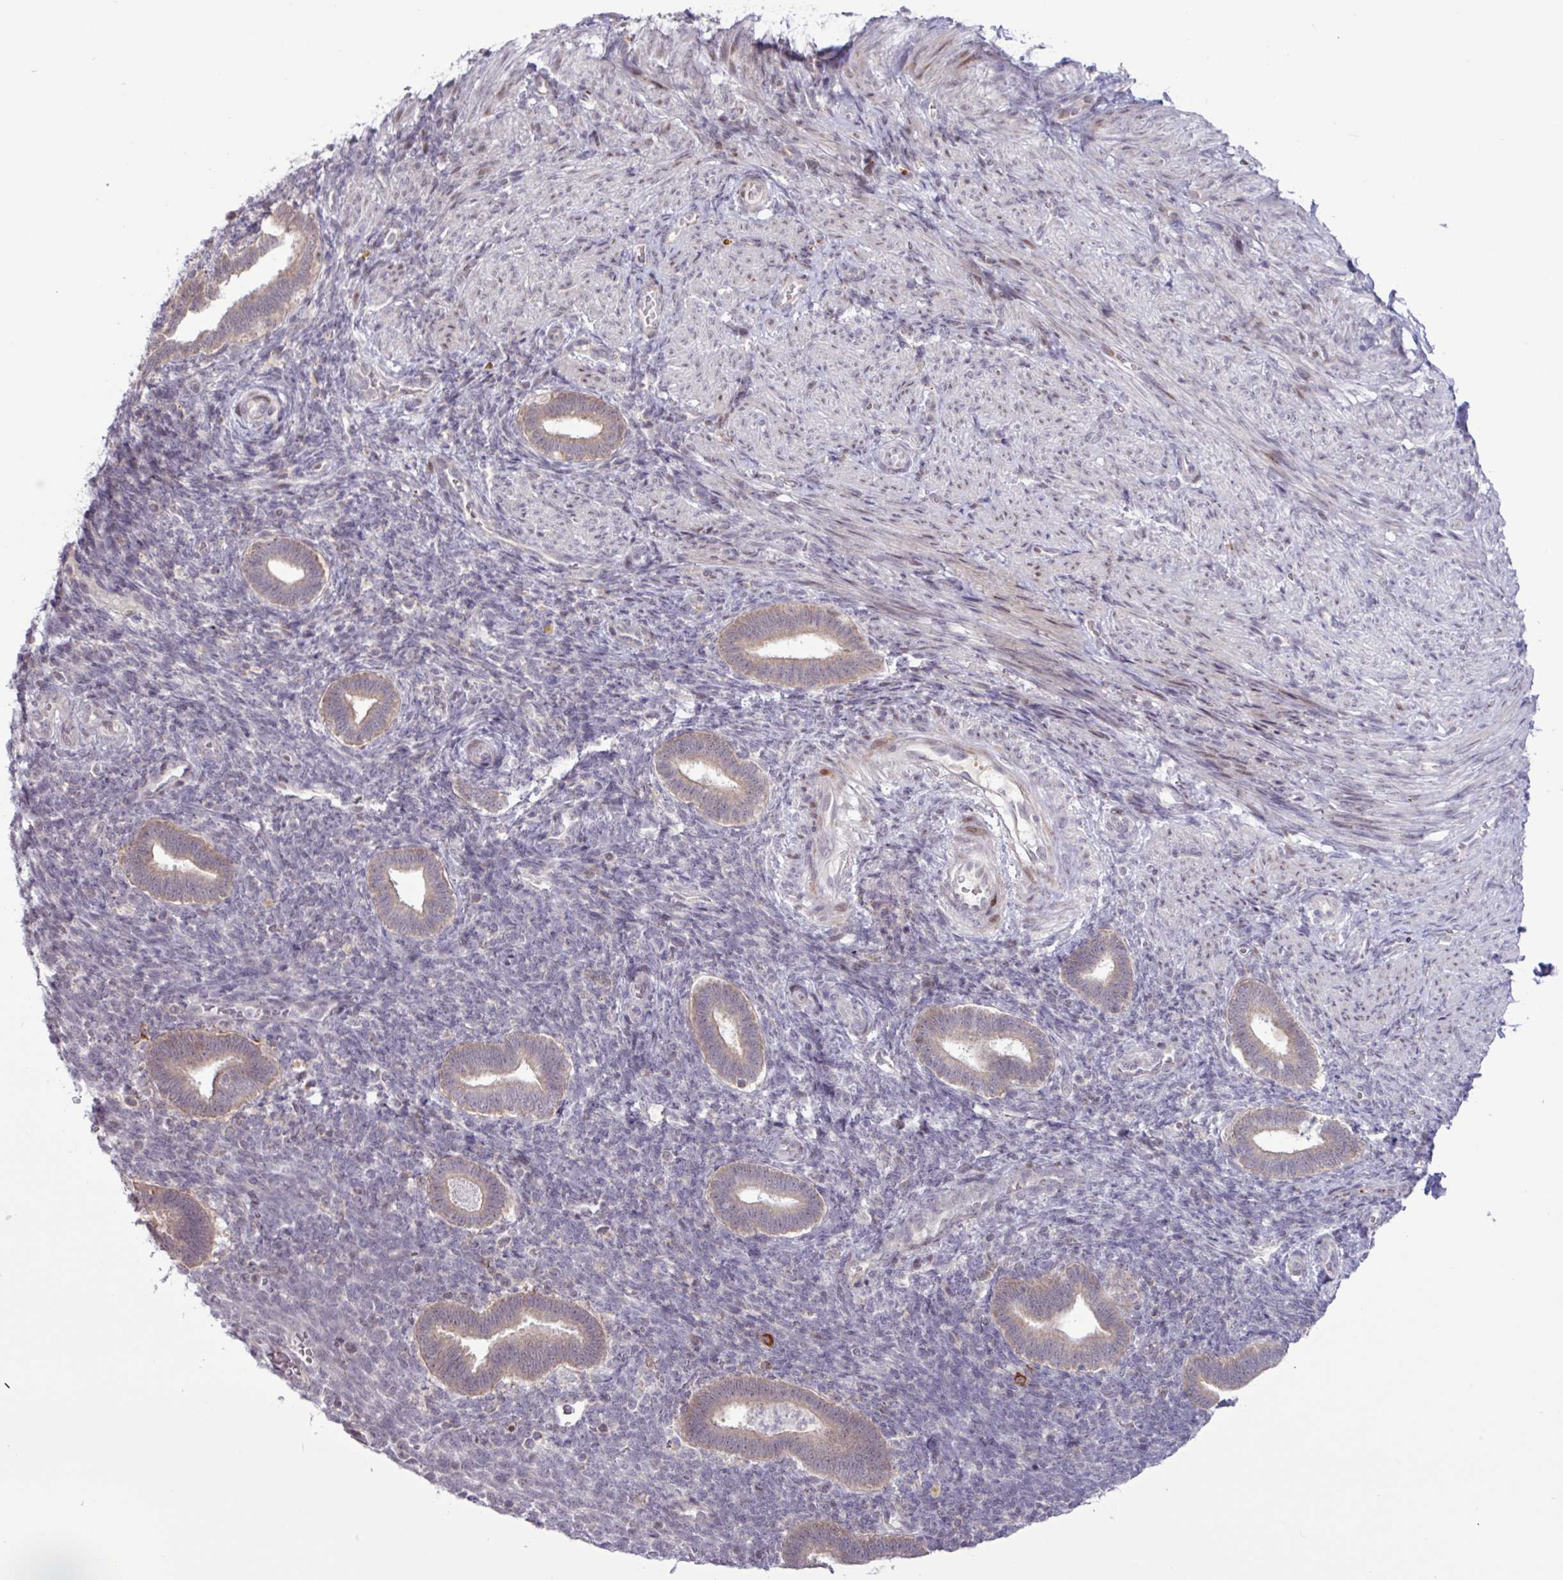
{"staining": {"intensity": "weak", "quantity": "<25%", "location": "cytoplasmic/membranous,nuclear"}, "tissue": "endometrium", "cell_type": "Cells in endometrial stroma", "image_type": "normal", "snomed": [{"axis": "morphology", "description": "Normal tissue, NOS"}, {"axis": "topography", "description": "Endometrium"}], "caption": "The immunohistochemistry histopathology image has no significant expression in cells in endometrial stroma of endometrium. (DAB immunohistochemistry with hematoxylin counter stain).", "gene": "RTL3", "patient": {"sex": "female", "age": 34}}